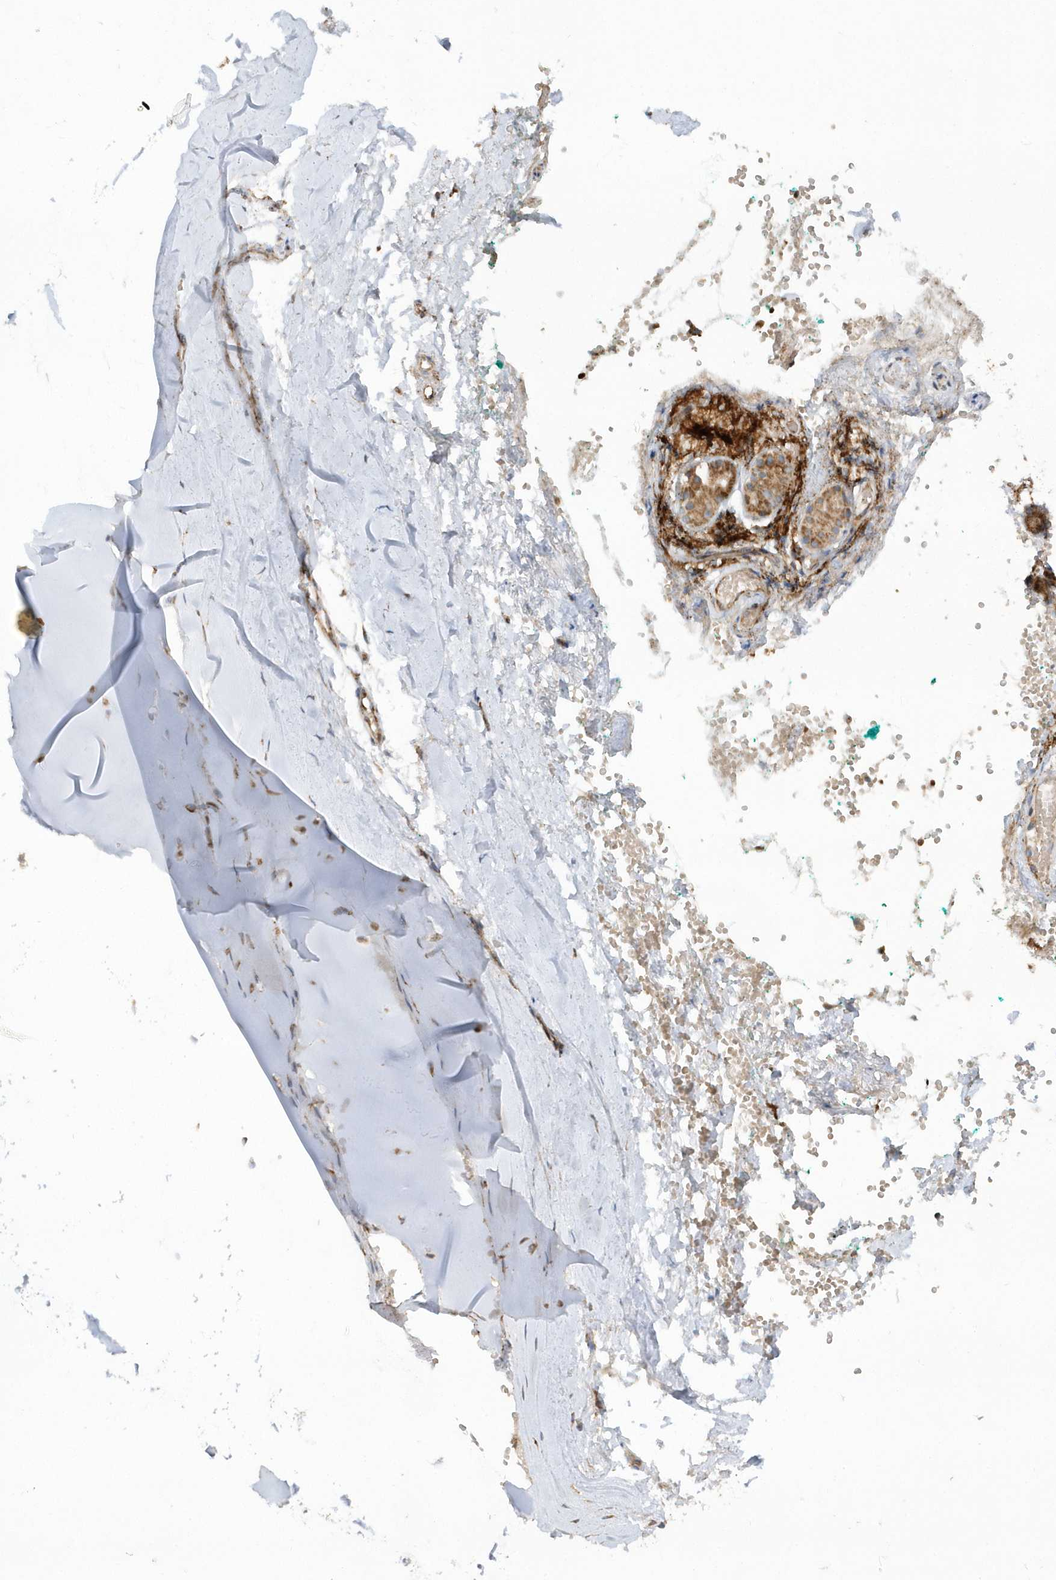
{"staining": {"intensity": "weak", "quantity": "25%-75%", "location": "cytoplasmic/membranous"}, "tissue": "adipose tissue", "cell_type": "Adipocytes", "image_type": "normal", "snomed": [{"axis": "morphology", "description": "Normal tissue, NOS"}, {"axis": "morphology", "description": "Basal cell carcinoma"}, {"axis": "topography", "description": "Cartilage tissue"}, {"axis": "topography", "description": "Nasopharynx"}, {"axis": "topography", "description": "Oral tissue"}], "caption": "This is a photomicrograph of immunohistochemistry (IHC) staining of normal adipose tissue, which shows weak positivity in the cytoplasmic/membranous of adipocytes.", "gene": "SH3BP2", "patient": {"sex": "female", "age": 77}}